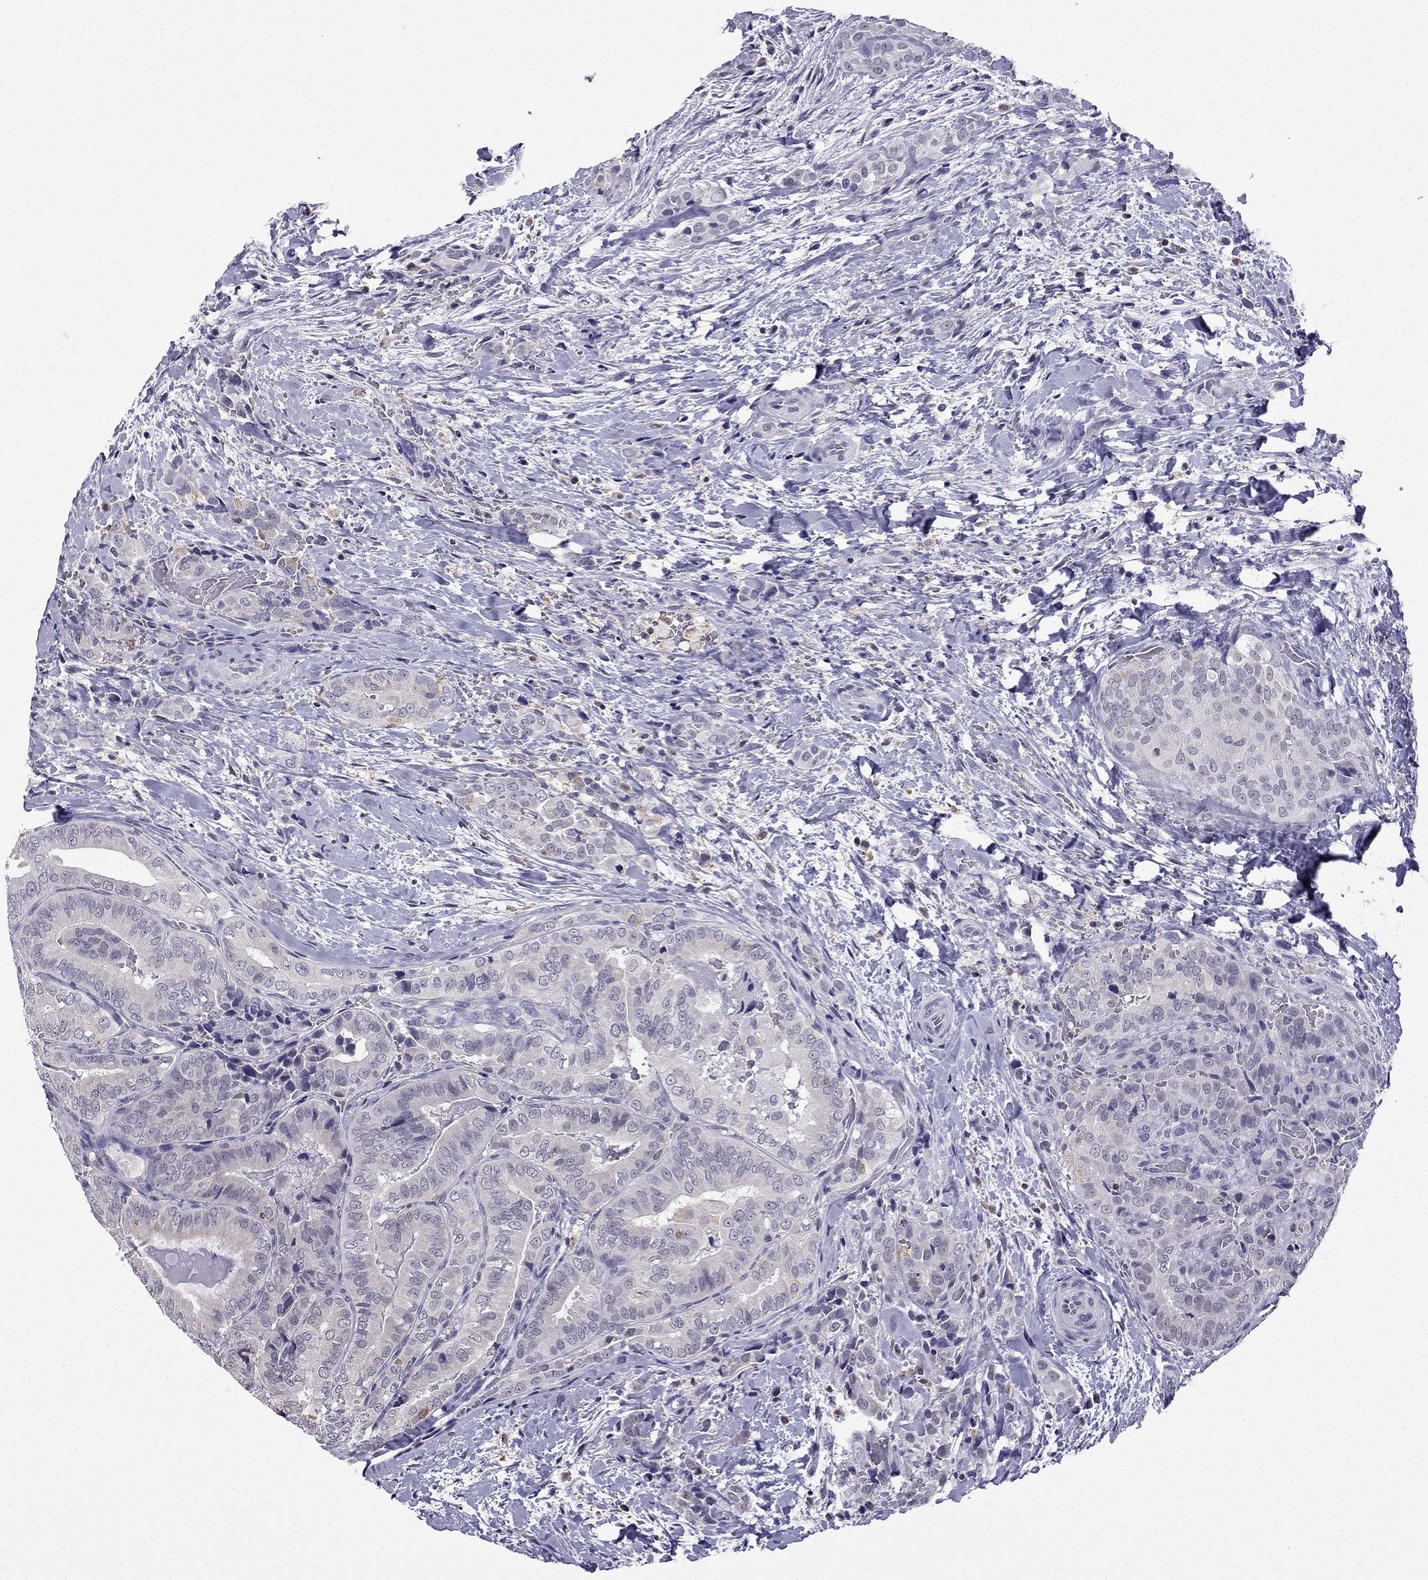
{"staining": {"intensity": "negative", "quantity": "none", "location": "none"}, "tissue": "thyroid cancer", "cell_type": "Tumor cells", "image_type": "cancer", "snomed": [{"axis": "morphology", "description": "Papillary adenocarcinoma, NOS"}, {"axis": "topography", "description": "Thyroid gland"}], "caption": "Immunohistochemistry (IHC) photomicrograph of neoplastic tissue: papillary adenocarcinoma (thyroid) stained with DAB demonstrates no significant protein positivity in tumor cells.", "gene": "CCK", "patient": {"sex": "male", "age": 61}}